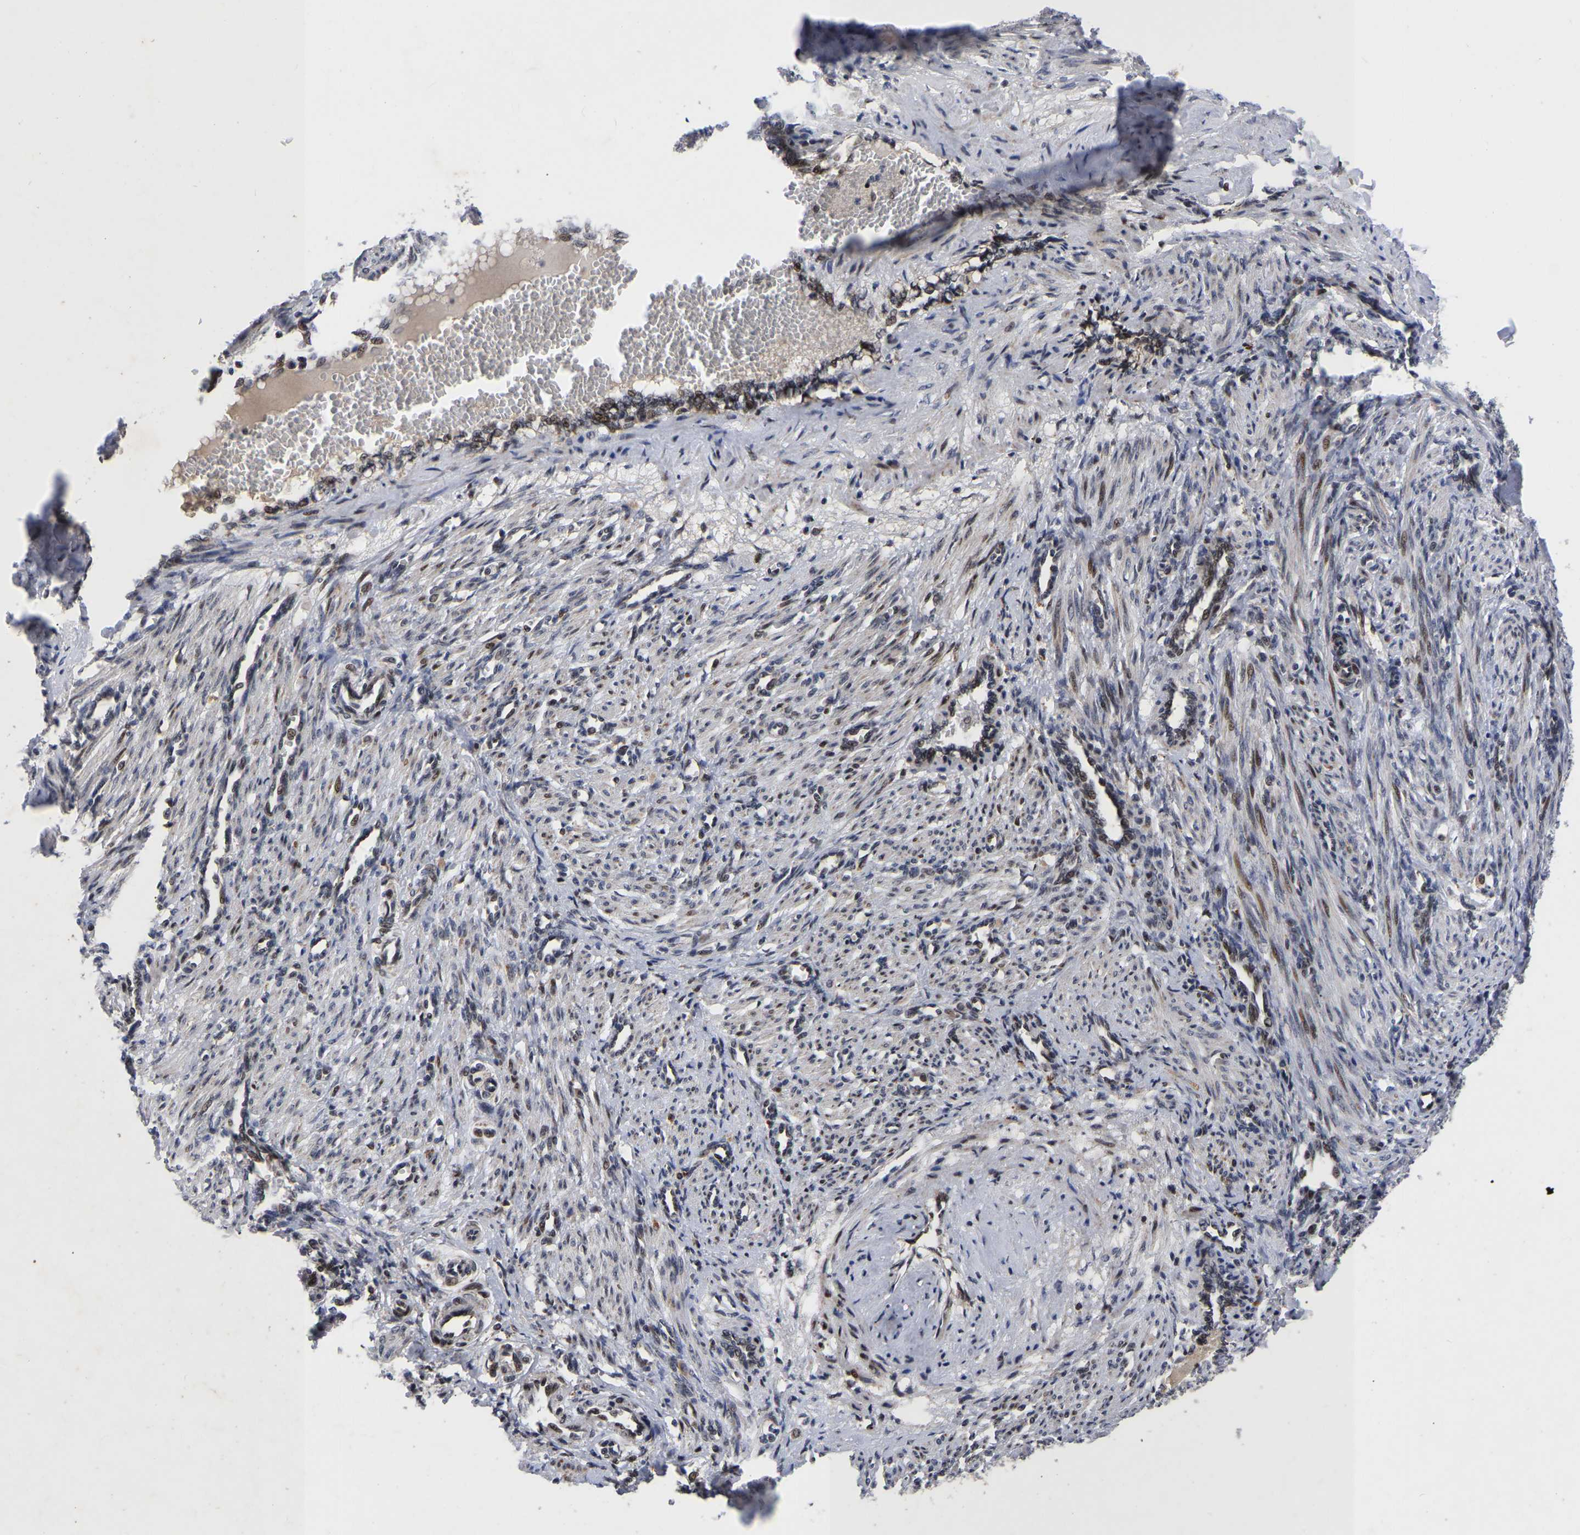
{"staining": {"intensity": "moderate", "quantity": "25%-75%", "location": "nuclear"}, "tissue": "smooth muscle", "cell_type": "Smooth muscle cells", "image_type": "normal", "snomed": [{"axis": "morphology", "description": "Normal tissue, NOS"}, {"axis": "topography", "description": "Endometrium"}], "caption": "IHC (DAB (3,3'-diaminobenzidine)) staining of normal smooth muscle displays moderate nuclear protein staining in about 25%-75% of smooth muscle cells.", "gene": "JUNB", "patient": {"sex": "female", "age": 33}}